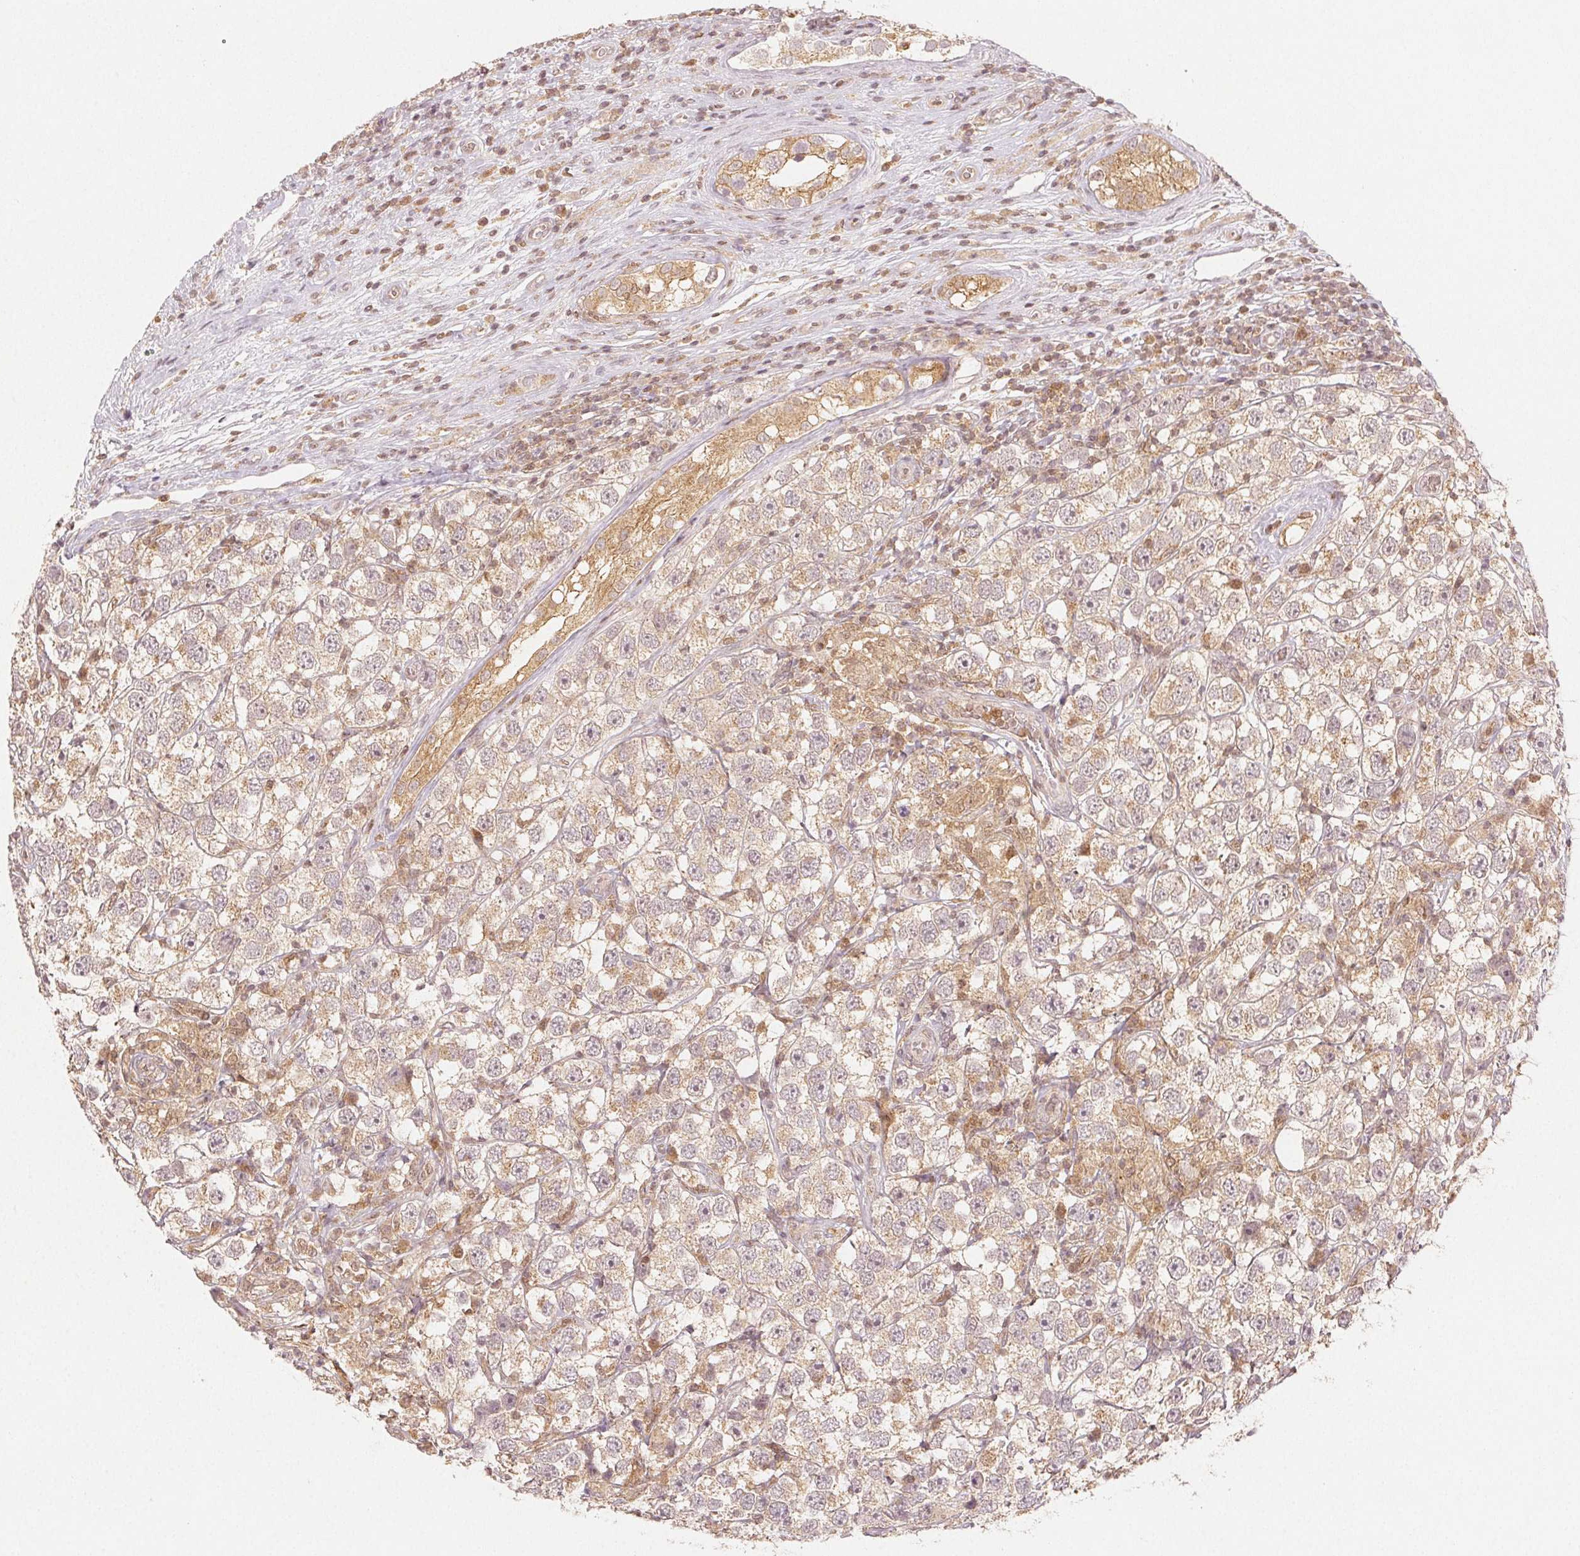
{"staining": {"intensity": "weak", "quantity": "25%-75%", "location": "cytoplasmic/membranous"}, "tissue": "testis cancer", "cell_type": "Tumor cells", "image_type": "cancer", "snomed": [{"axis": "morphology", "description": "Seminoma, NOS"}, {"axis": "topography", "description": "Testis"}], "caption": "A low amount of weak cytoplasmic/membranous positivity is present in about 25%-75% of tumor cells in seminoma (testis) tissue.", "gene": "MAPK14", "patient": {"sex": "male", "age": 26}}